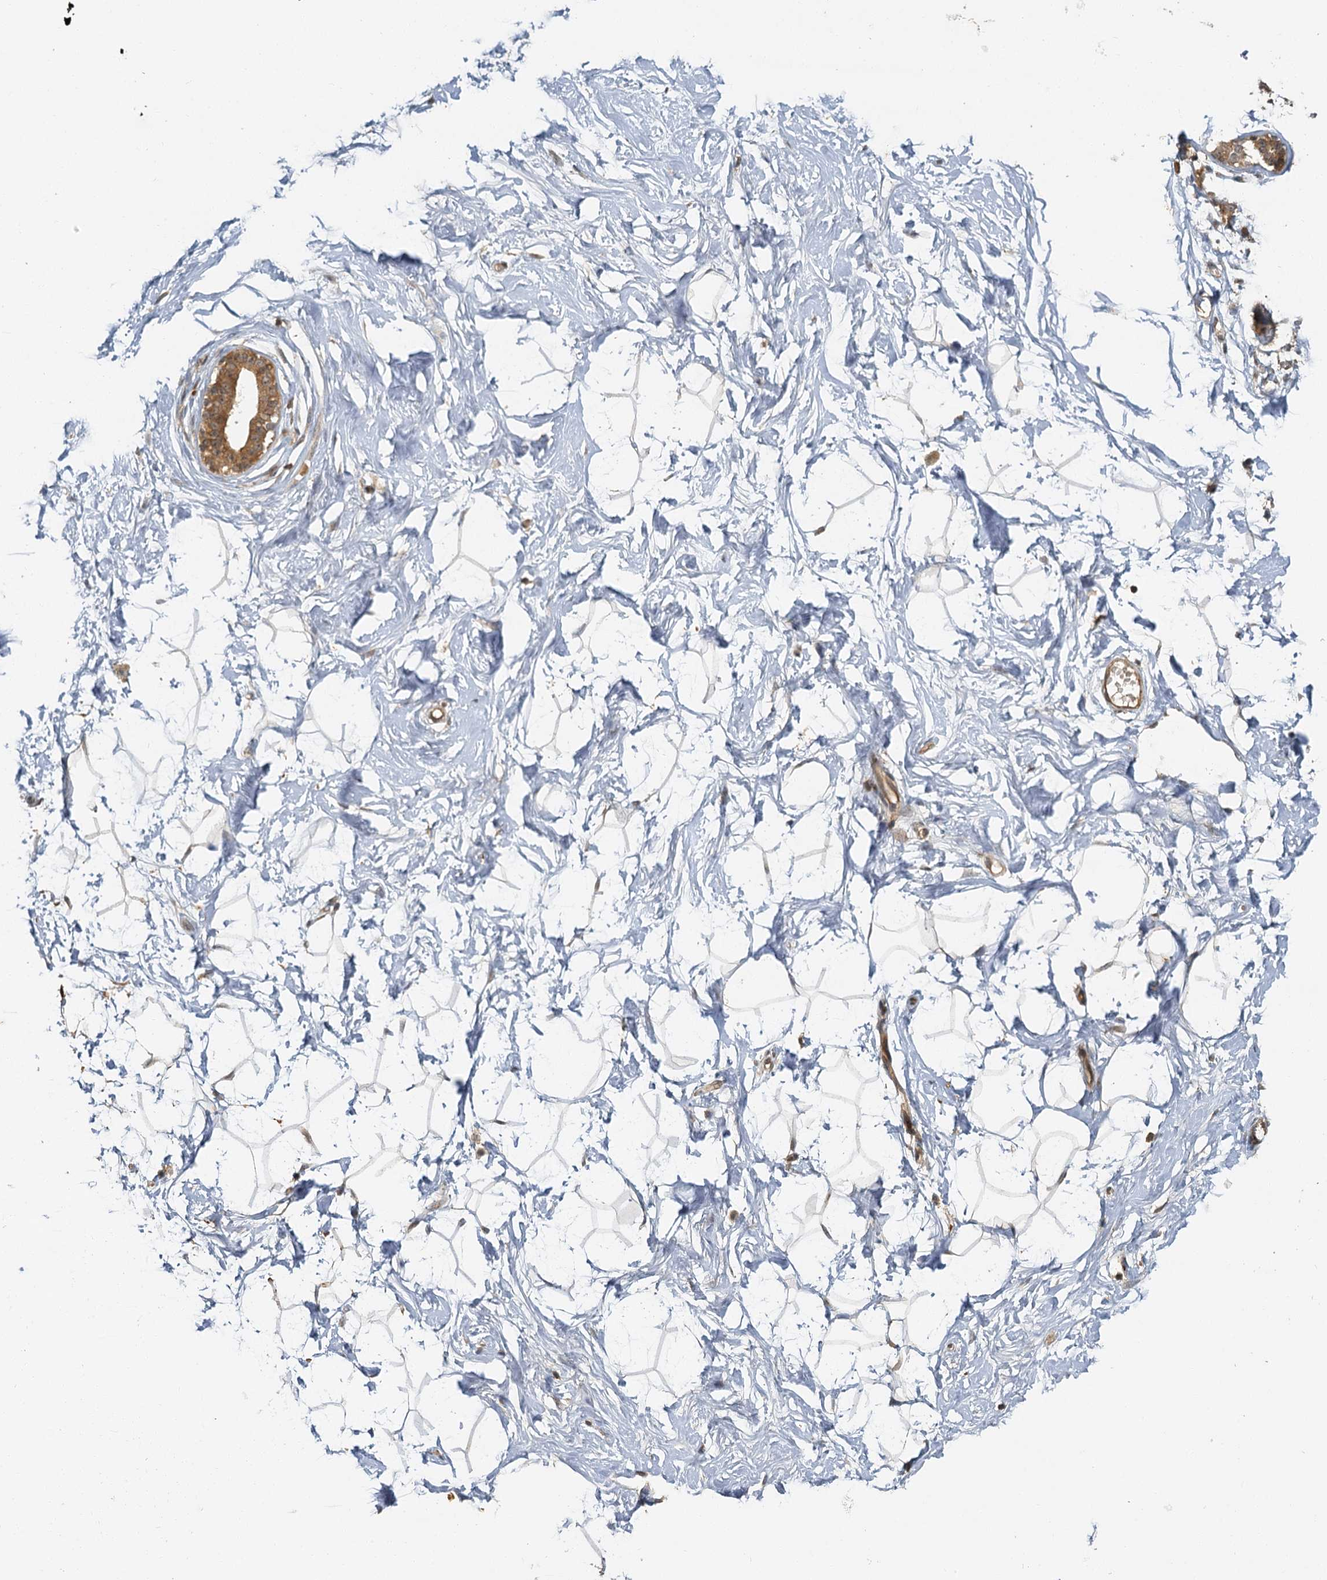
{"staining": {"intensity": "weak", "quantity": ">75%", "location": "cytoplasmic/membranous"}, "tissue": "breast", "cell_type": "Adipocytes", "image_type": "normal", "snomed": [{"axis": "morphology", "description": "Normal tissue, NOS"}, {"axis": "morphology", "description": "Adenoma, NOS"}, {"axis": "topography", "description": "Breast"}], "caption": "Immunohistochemical staining of normal breast reveals weak cytoplasmic/membranous protein positivity in about >75% of adipocytes.", "gene": "ZNF549", "patient": {"sex": "female", "age": 23}}